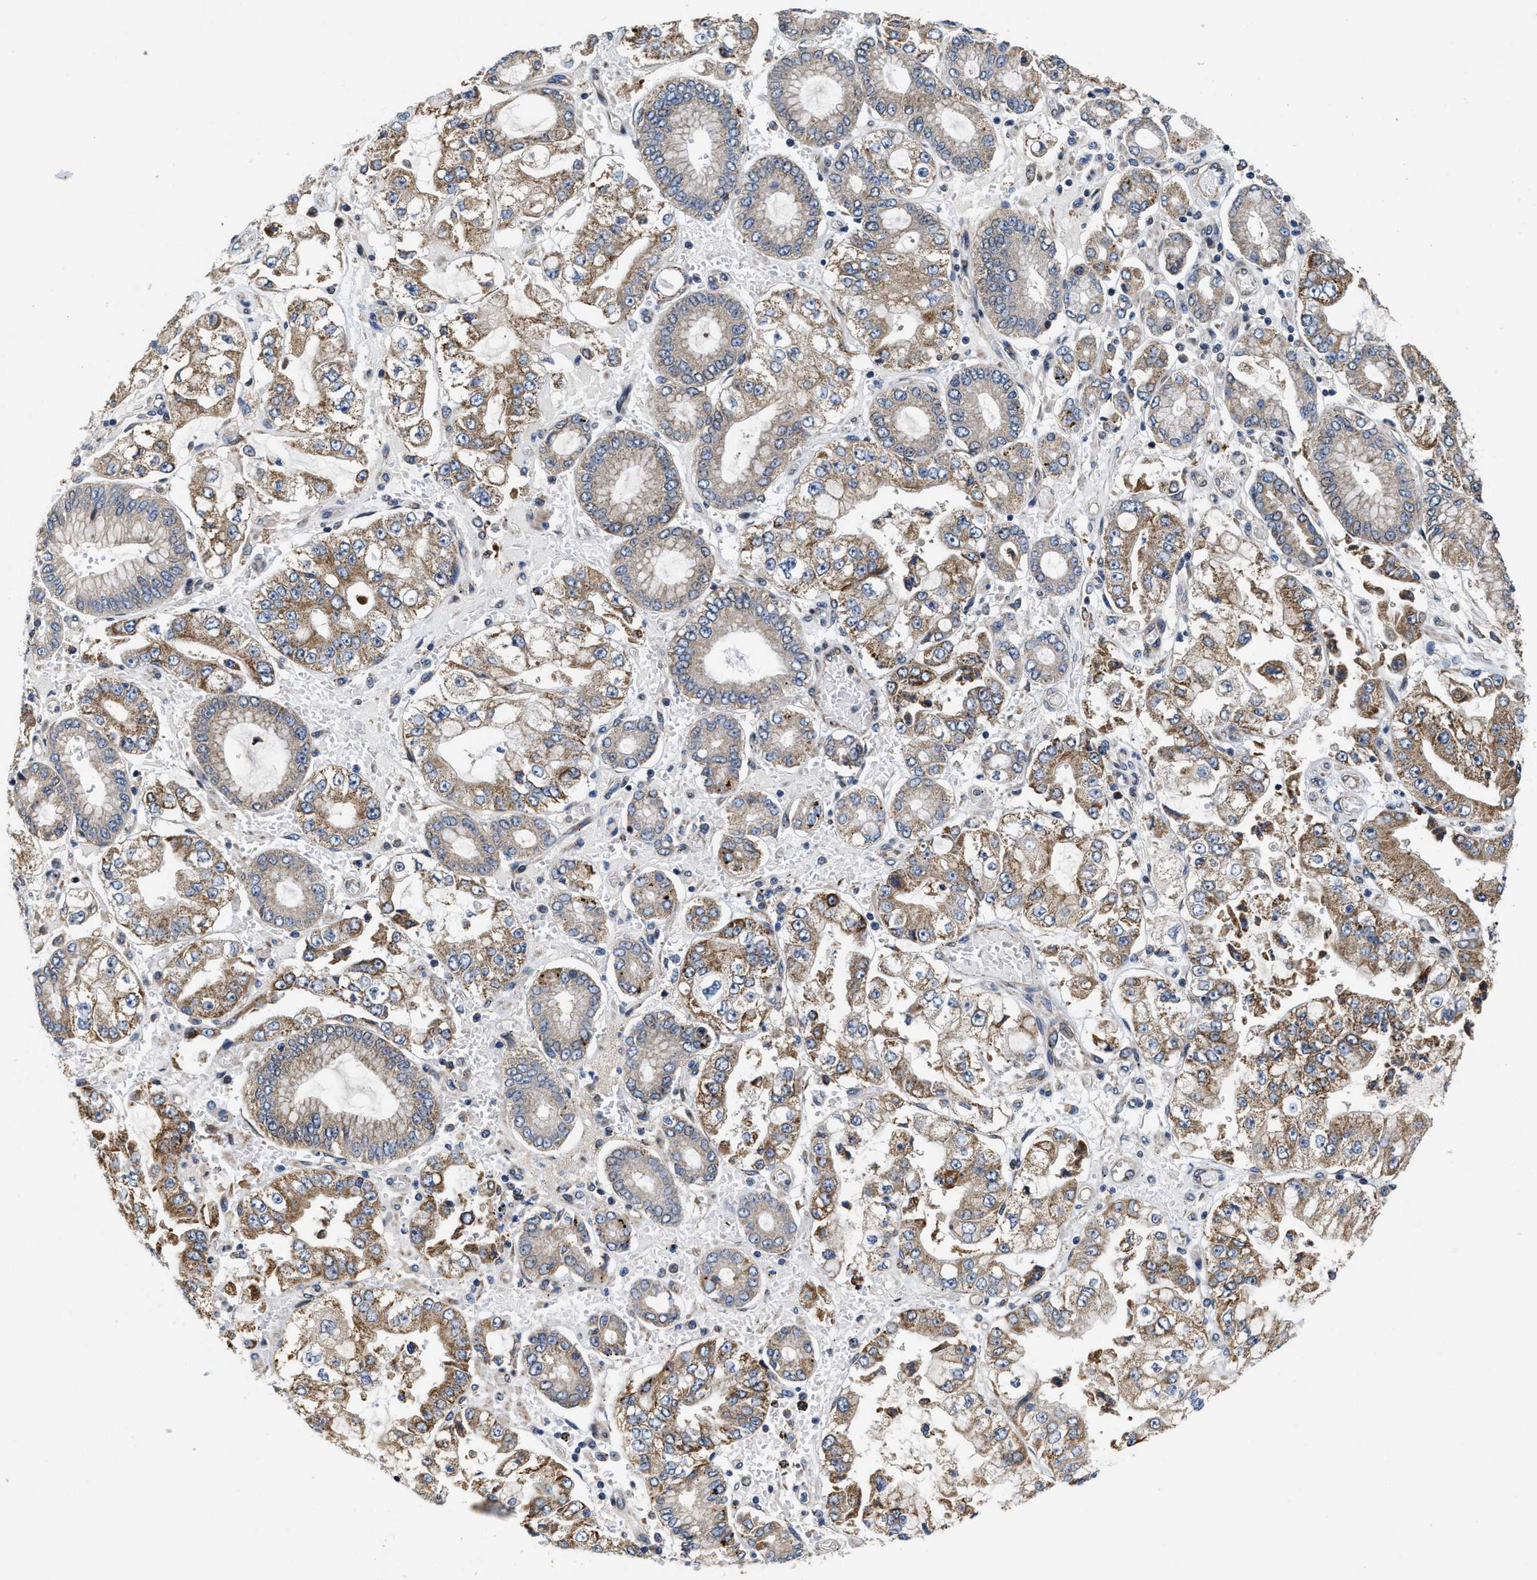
{"staining": {"intensity": "moderate", "quantity": ">75%", "location": "cytoplasmic/membranous"}, "tissue": "stomach cancer", "cell_type": "Tumor cells", "image_type": "cancer", "snomed": [{"axis": "morphology", "description": "Adenocarcinoma, NOS"}, {"axis": "topography", "description": "Stomach"}], "caption": "A high-resolution photomicrograph shows immunohistochemistry (IHC) staining of stomach cancer, which reveals moderate cytoplasmic/membranous staining in approximately >75% of tumor cells.", "gene": "SCYL2", "patient": {"sex": "male", "age": 76}}